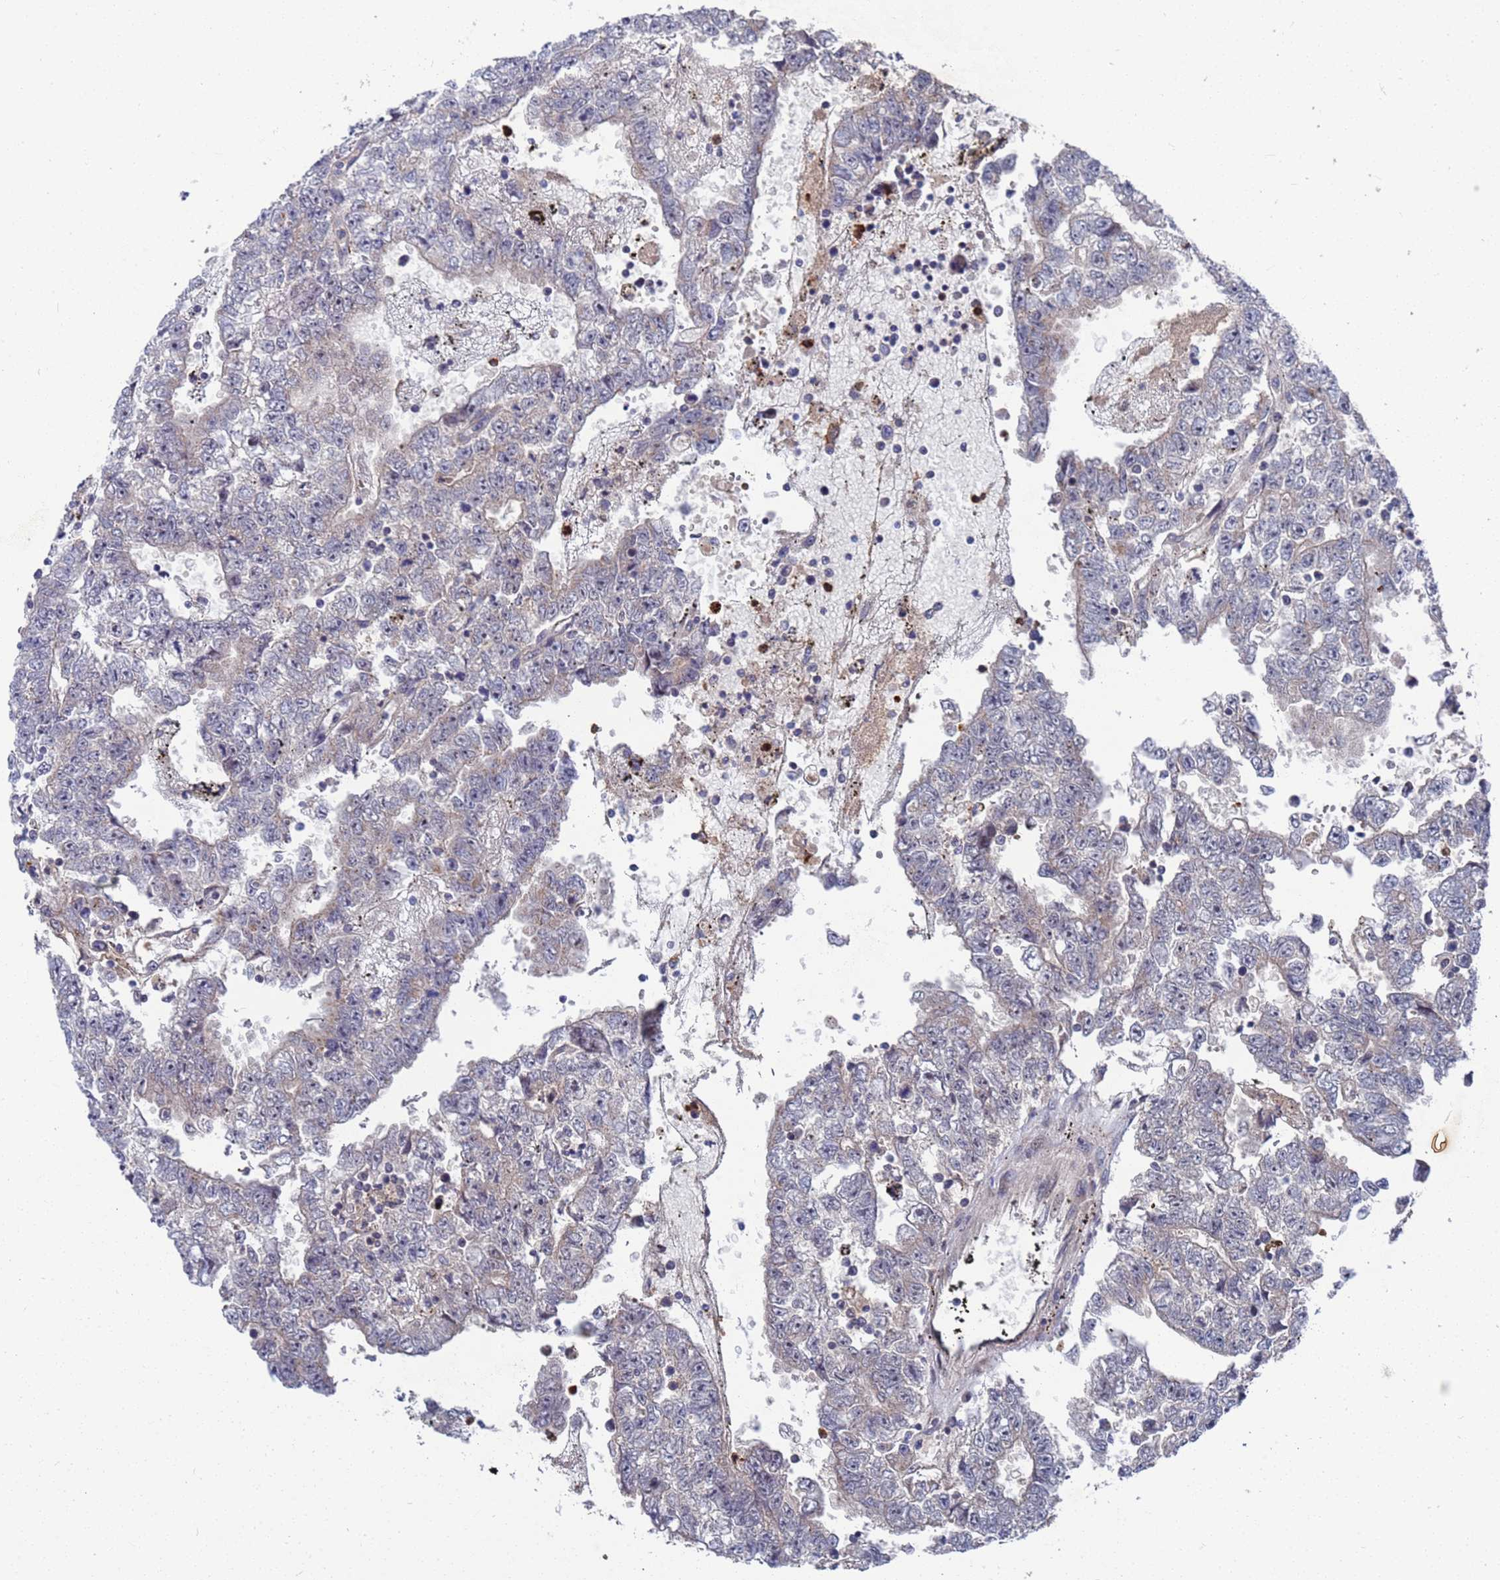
{"staining": {"intensity": "negative", "quantity": "none", "location": "none"}, "tissue": "testis cancer", "cell_type": "Tumor cells", "image_type": "cancer", "snomed": [{"axis": "morphology", "description": "Carcinoma, Embryonal, NOS"}, {"axis": "topography", "description": "Testis"}], "caption": "Human embryonal carcinoma (testis) stained for a protein using immunohistochemistry (IHC) shows no positivity in tumor cells.", "gene": "TMBIM6", "patient": {"sex": "male", "age": 25}}